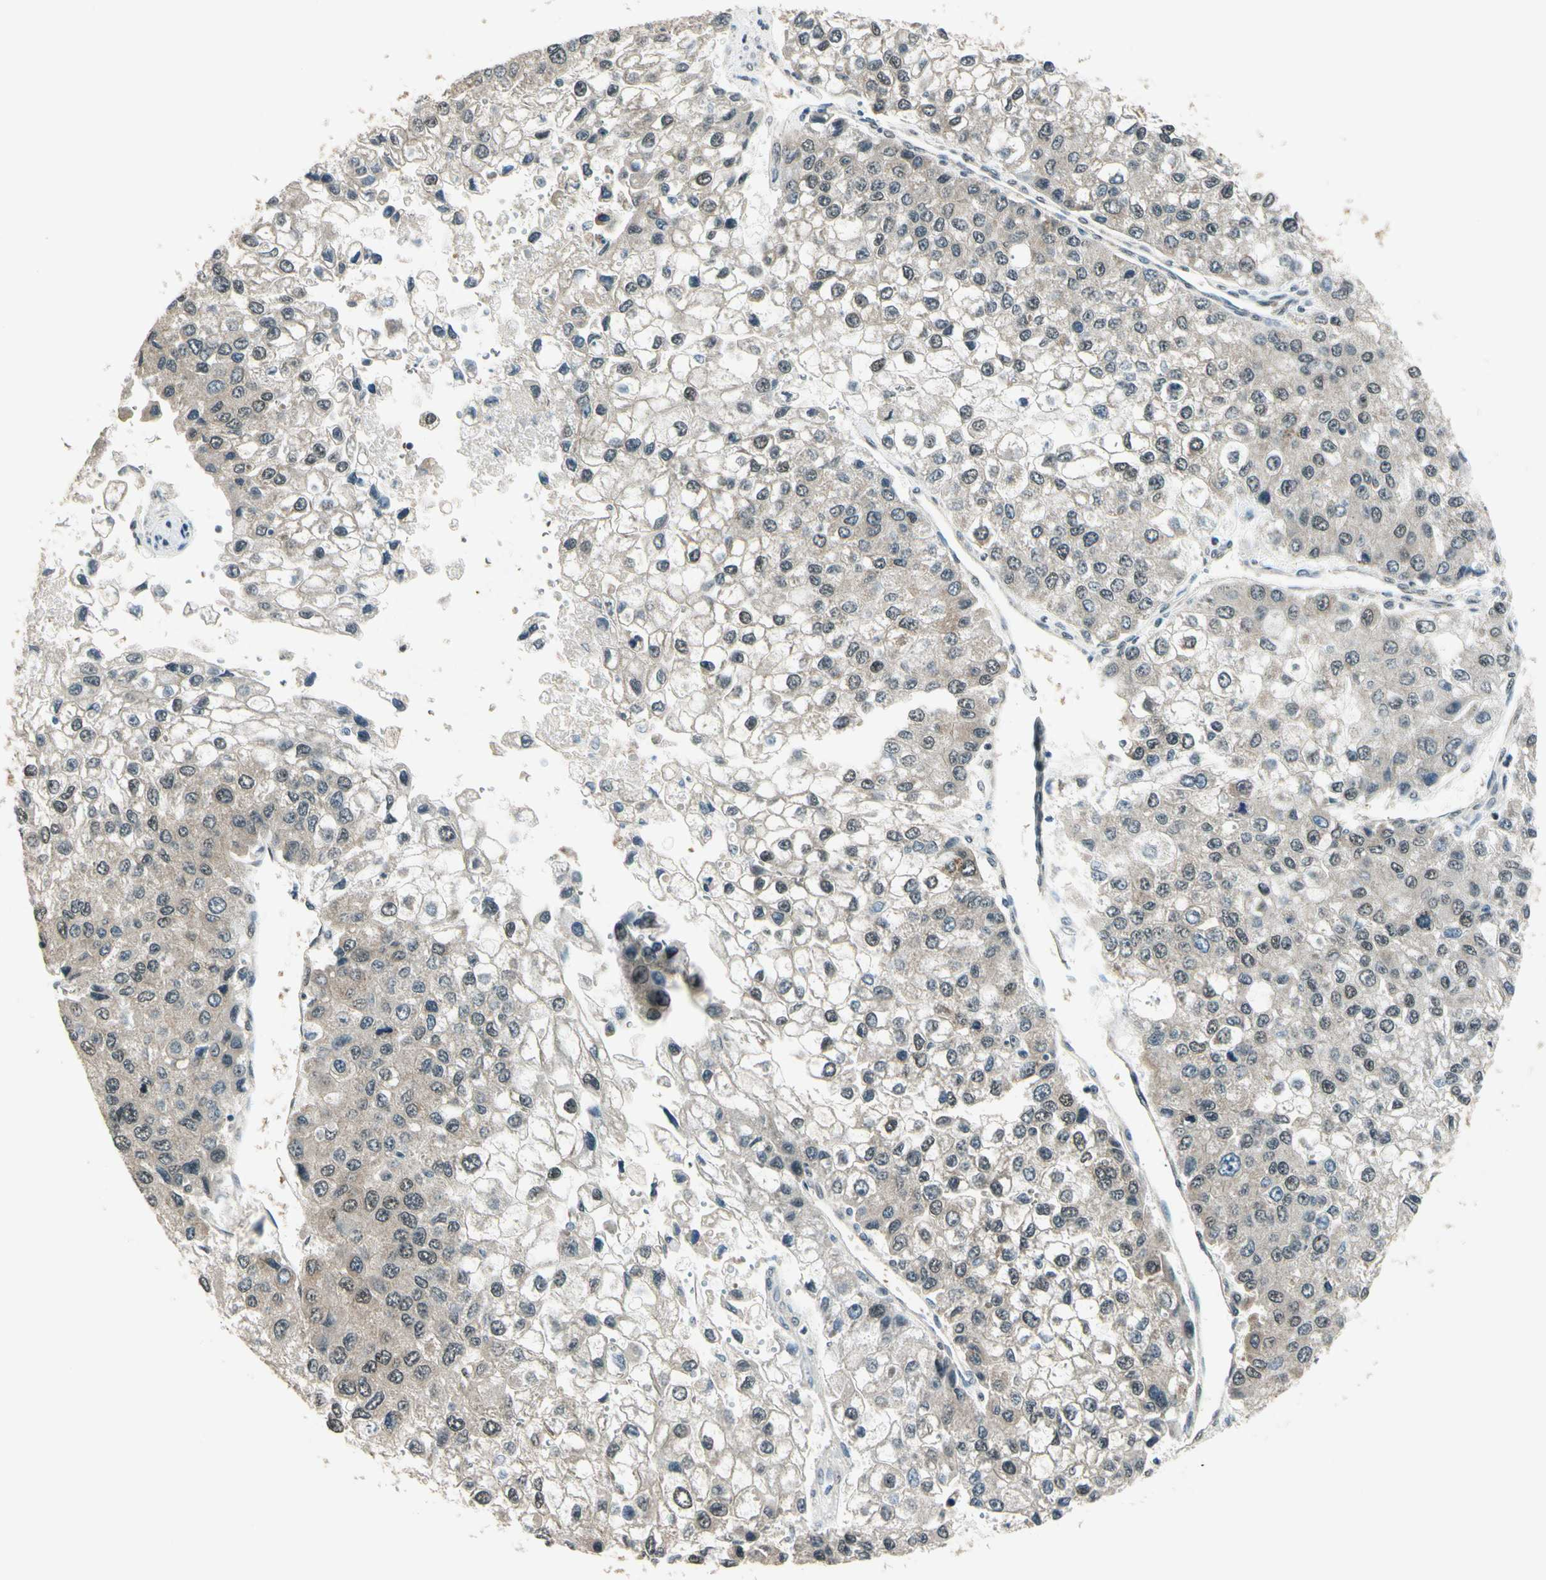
{"staining": {"intensity": "weak", "quantity": ">75%", "location": "cytoplasmic/membranous"}, "tissue": "liver cancer", "cell_type": "Tumor cells", "image_type": "cancer", "snomed": [{"axis": "morphology", "description": "Carcinoma, Hepatocellular, NOS"}, {"axis": "topography", "description": "Liver"}], "caption": "Protein staining by immunohistochemistry (IHC) shows weak cytoplasmic/membranous staining in approximately >75% of tumor cells in hepatocellular carcinoma (liver).", "gene": "MCPH1", "patient": {"sex": "female", "age": 66}}